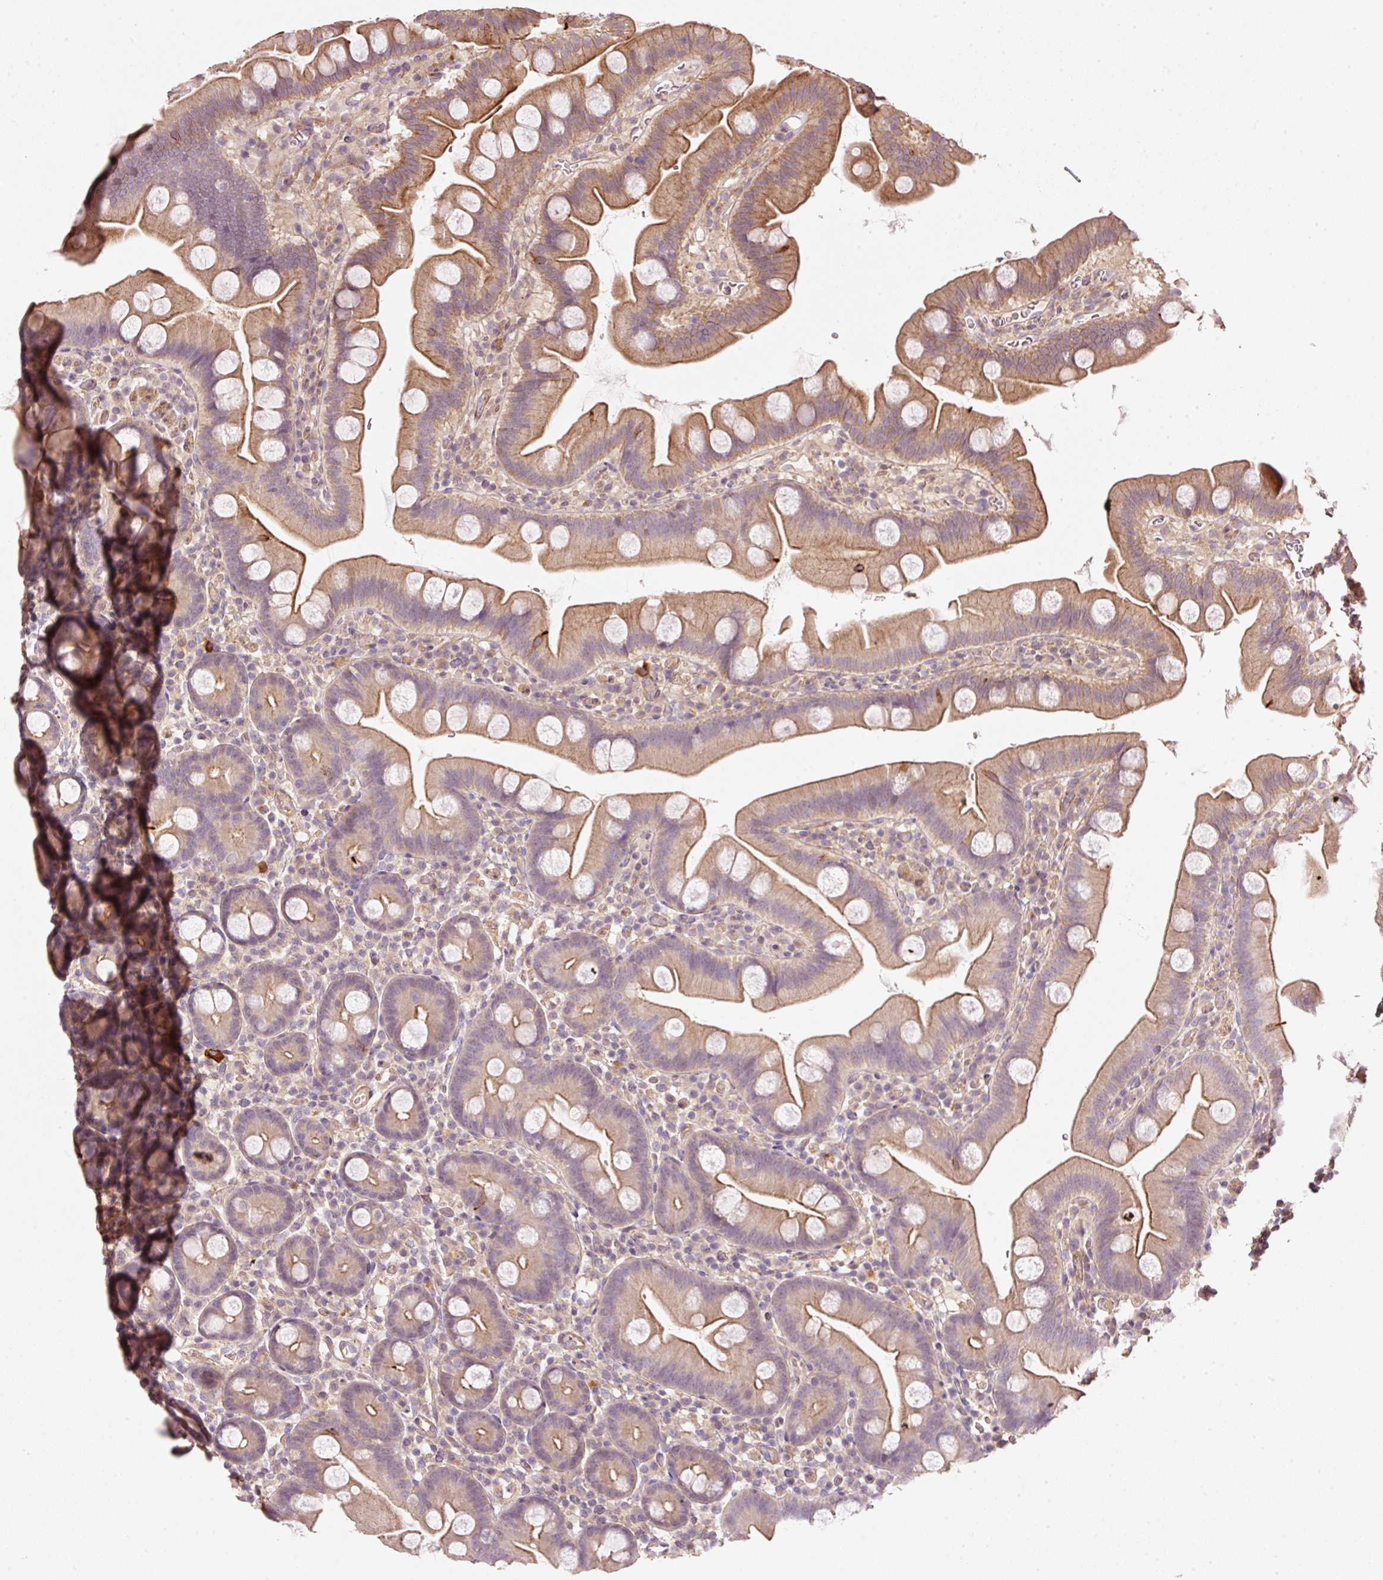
{"staining": {"intensity": "moderate", "quantity": "25%-75%", "location": "cytoplasmic/membranous"}, "tissue": "small intestine", "cell_type": "Glandular cells", "image_type": "normal", "snomed": [{"axis": "morphology", "description": "Normal tissue, NOS"}, {"axis": "topography", "description": "Small intestine"}], "caption": "This micrograph displays immunohistochemistry (IHC) staining of benign small intestine, with medium moderate cytoplasmic/membranous expression in approximately 25%-75% of glandular cells.", "gene": "TIRAP", "patient": {"sex": "female", "age": 68}}